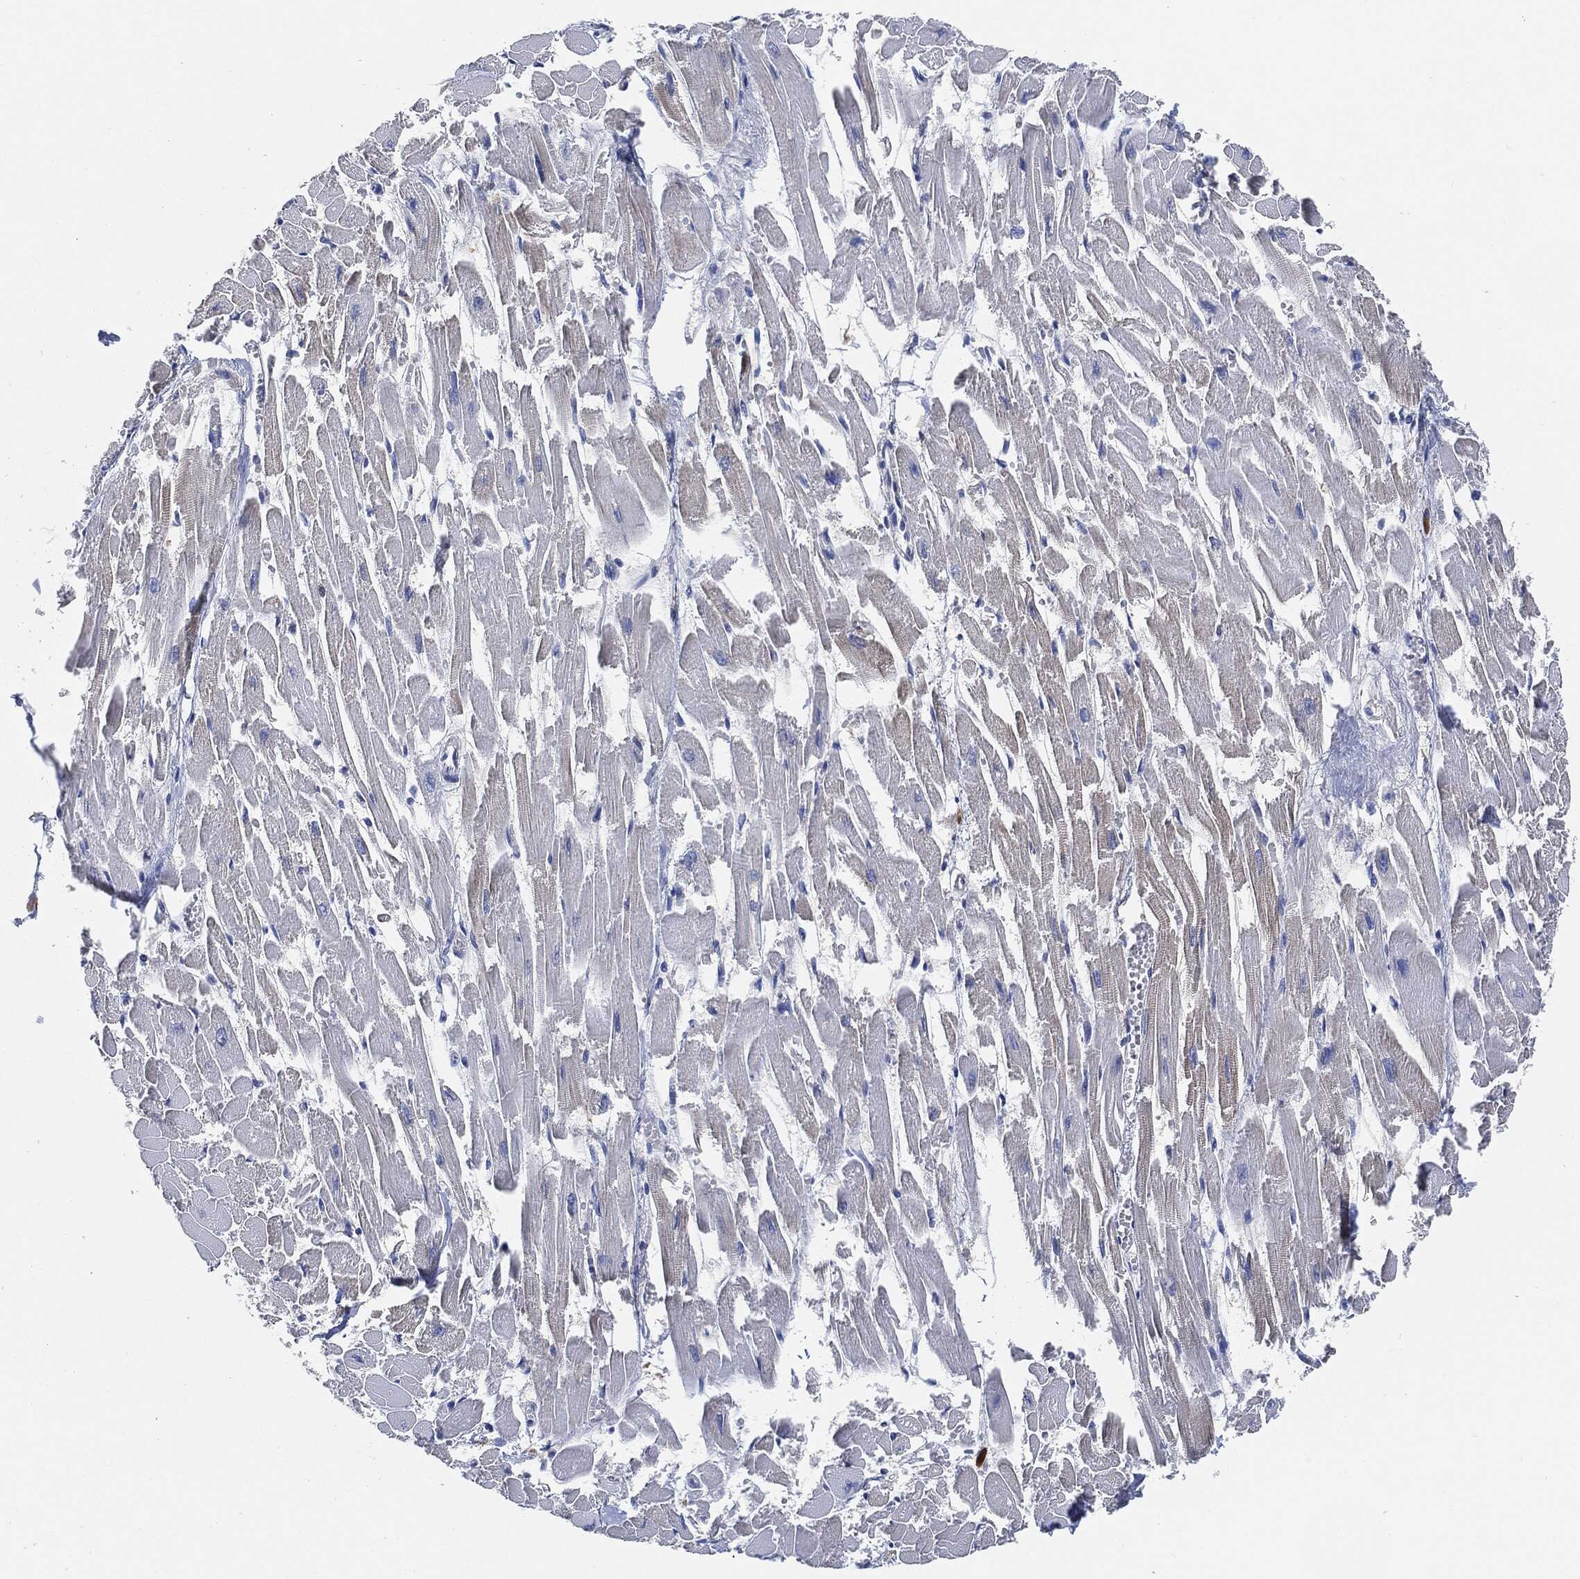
{"staining": {"intensity": "negative", "quantity": "none", "location": "none"}, "tissue": "heart muscle", "cell_type": "Cardiomyocytes", "image_type": "normal", "snomed": [{"axis": "morphology", "description": "Normal tissue, NOS"}, {"axis": "topography", "description": "Heart"}], "caption": "Heart muscle was stained to show a protein in brown. There is no significant positivity in cardiomyocytes. The staining is performed using DAB (3,3'-diaminobenzidine) brown chromogen with nuclei counter-stained in using hematoxylin.", "gene": "VSIG4", "patient": {"sex": "female", "age": 52}}